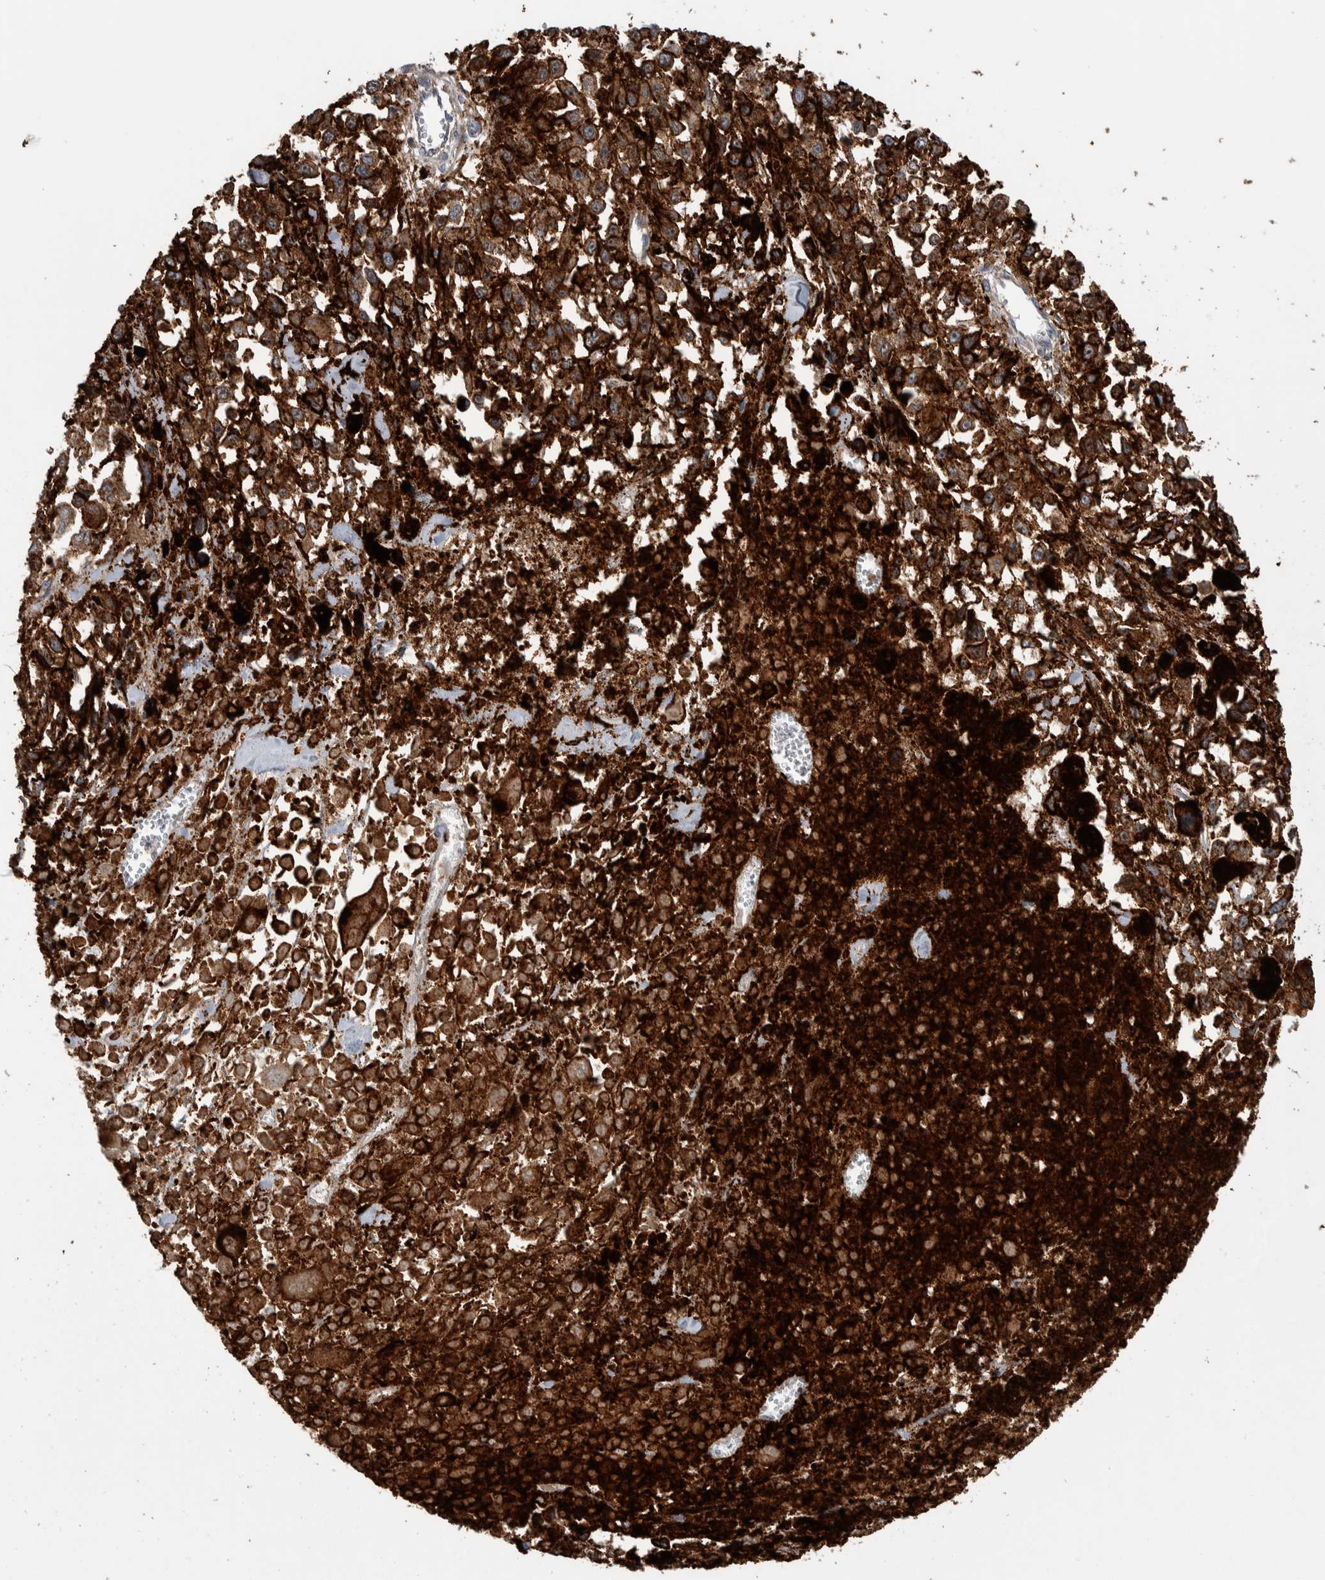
{"staining": {"intensity": "moderate", "quantity": ">75%", "location": "cytoplasmic/membranous"}, "tissue": "melanoma", "cell_type": "Tumor cells", "image_type": "cancer", "snomed": [{"axis": "morphology", "description": "Malignant melanoma, Metastatic site"}, {"axis": "topography", "description": "Lymph node"}], "caption": "Protein staining of malignant melanoma (metastatic site) tissue shows moderate cytoplasmic/membranous positivity in approximately >75% of tumor cells.", "gene": "SDCBP", "patient": {"sex": "male", "age": 59}}